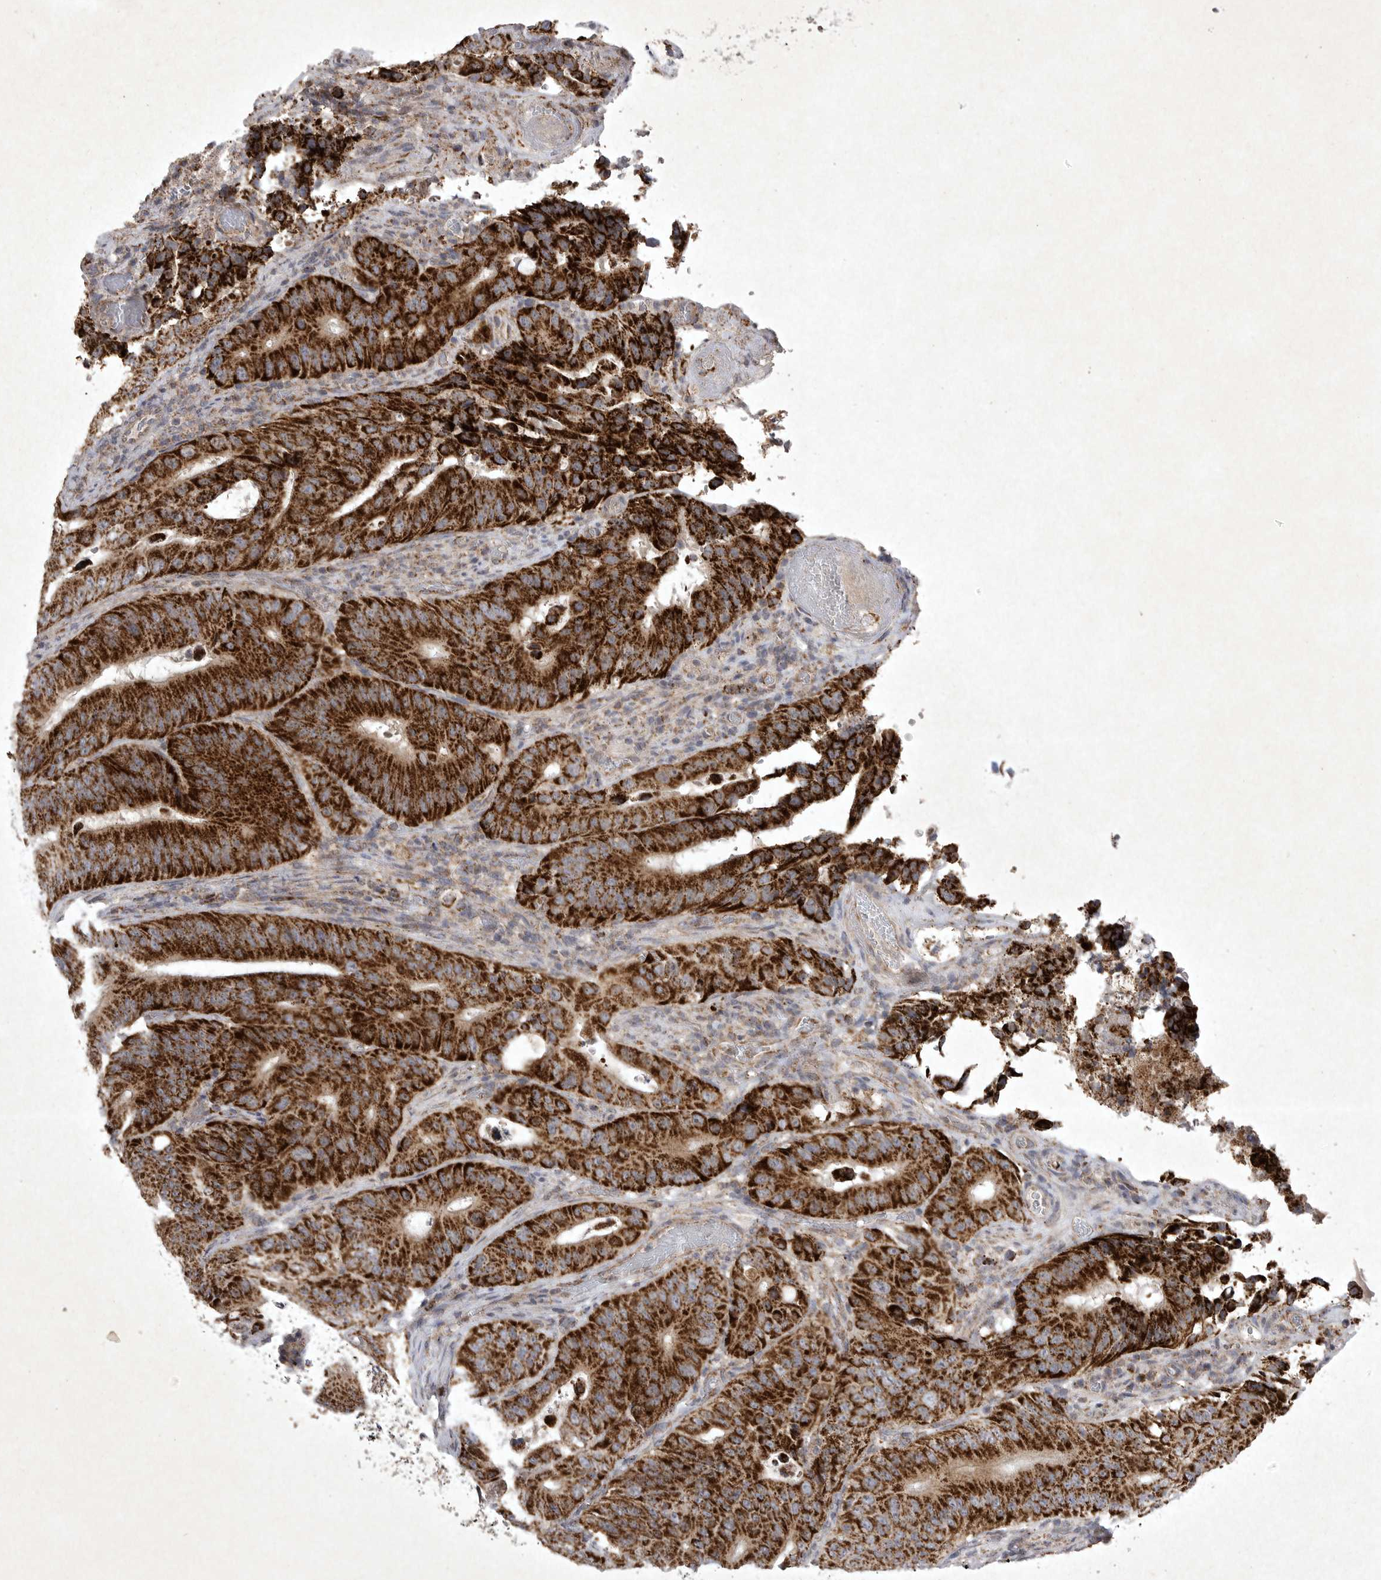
{"staining": {"intensity": "strong", "quantity": ">75%", "location": "cytoplasmic/membranous"}, "tissue": "colorectal cancer", "cell_type": "Tumor cells", "image_type": "cancer", "snomed": [{"axis": "morphology", "description": "Adenocarcinoma, NOS"}, {"axis": "topography", "description": "Colon"}], "caption": "Strong cytoplasmic/membranous protein staining is appreciated in about >75% of tumor cells in colorectal cancer.", "gene": "DDR1", "patient": {"sex": "male", "age": 83}}